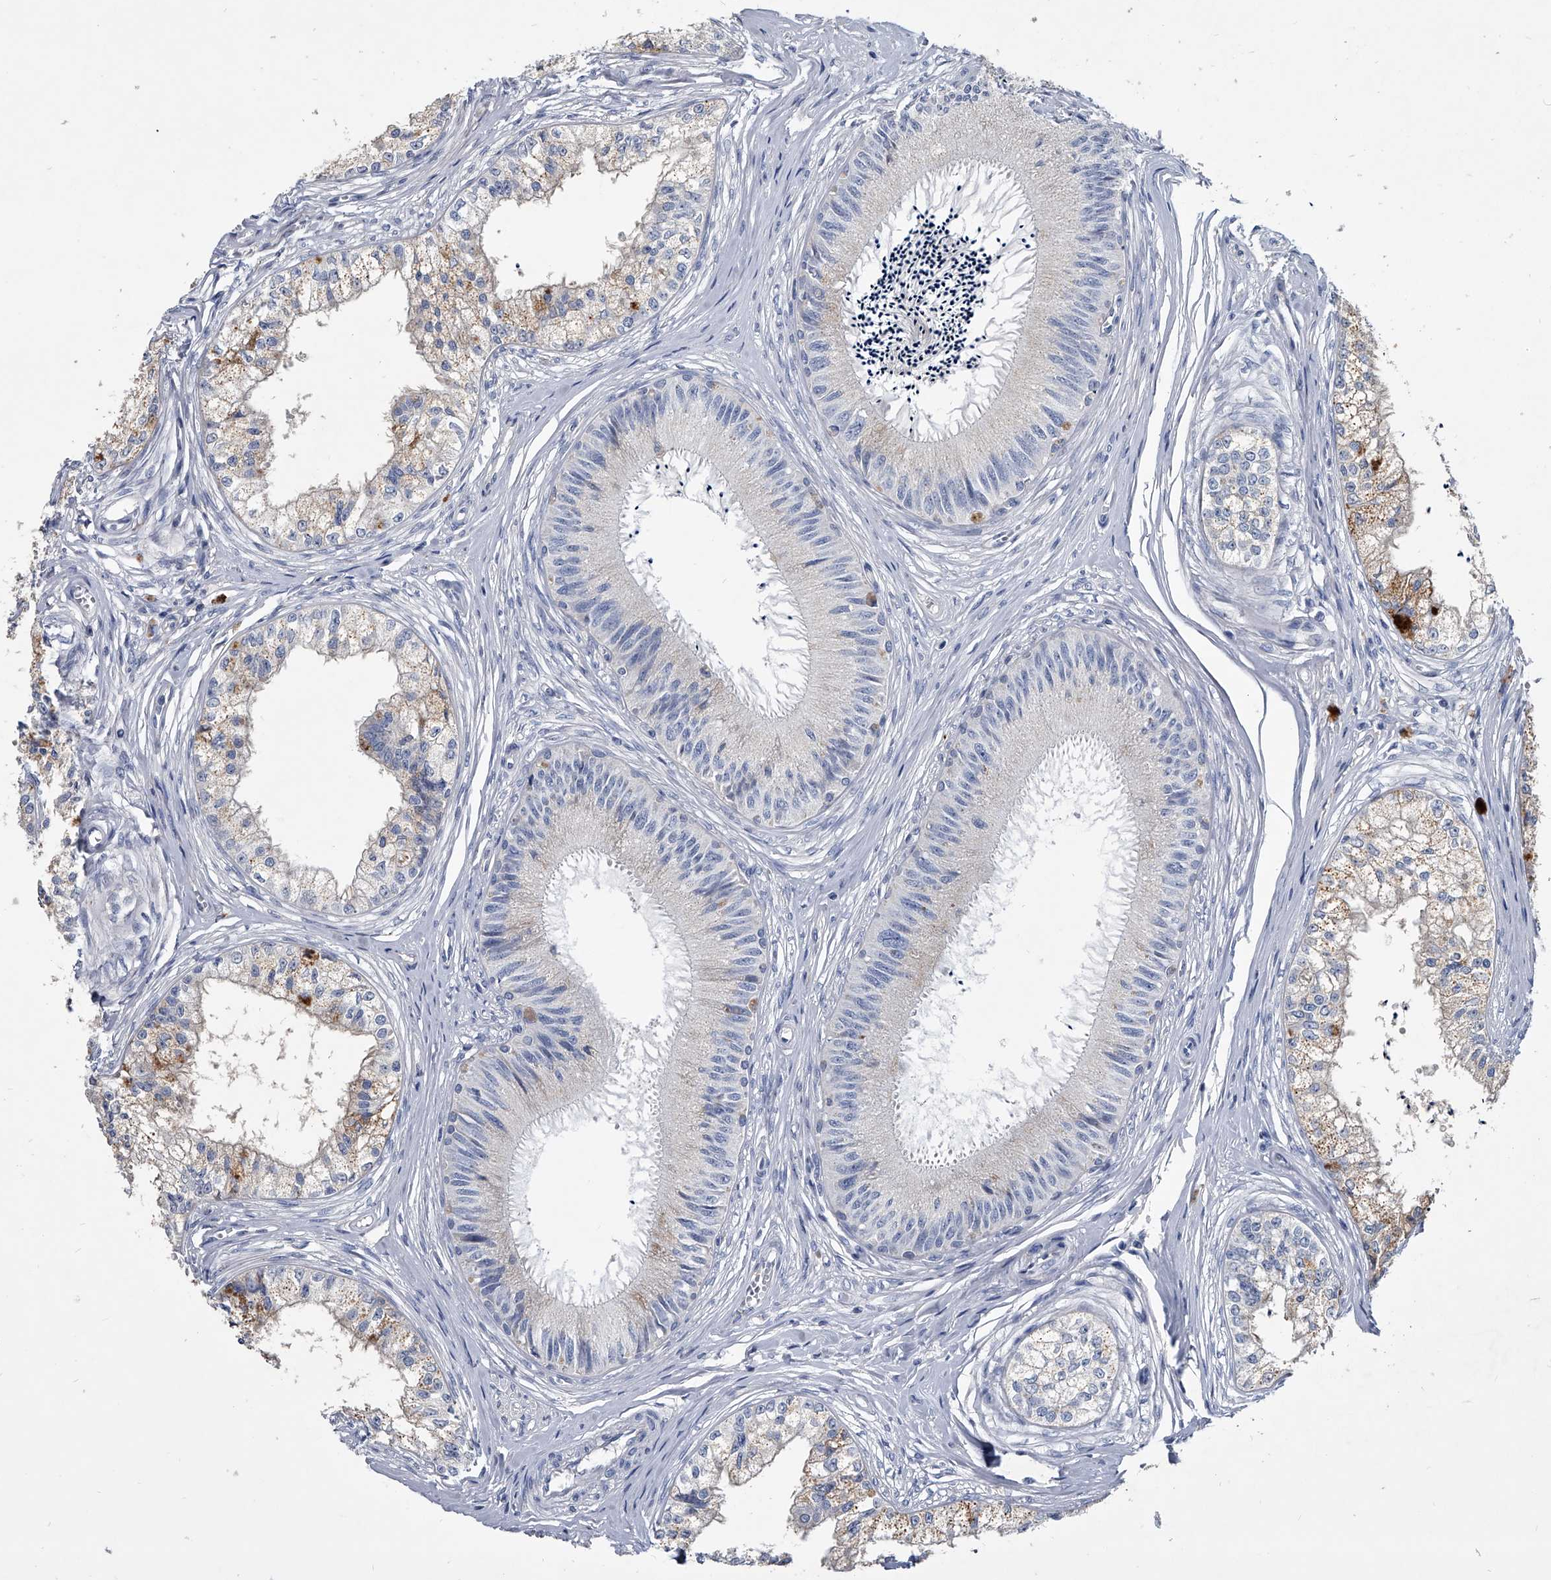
{"staining": {"intensity": "weak", "quantity": "25%-75%", "location": "cytoplasmic/membranous"}, "tissue": "epididymis", "cell_type": "Glandular cells", "image_type": "normal", "snomed": [{"axis": "morphology", "description": "Normal tissue, NOS"}, {"axis": "topography", "description": "Epididymis"}], "caption": "Immunohistochemical staining of unremarkable epididymis reveals low levels of weak cytoplasmic/membranous positivity in about 25%-75% of glandular cells. (IHC, brightfield microscopy, high magnification).", "gene": "SPP1", "patient": {"sex": "male", "age": 79}}